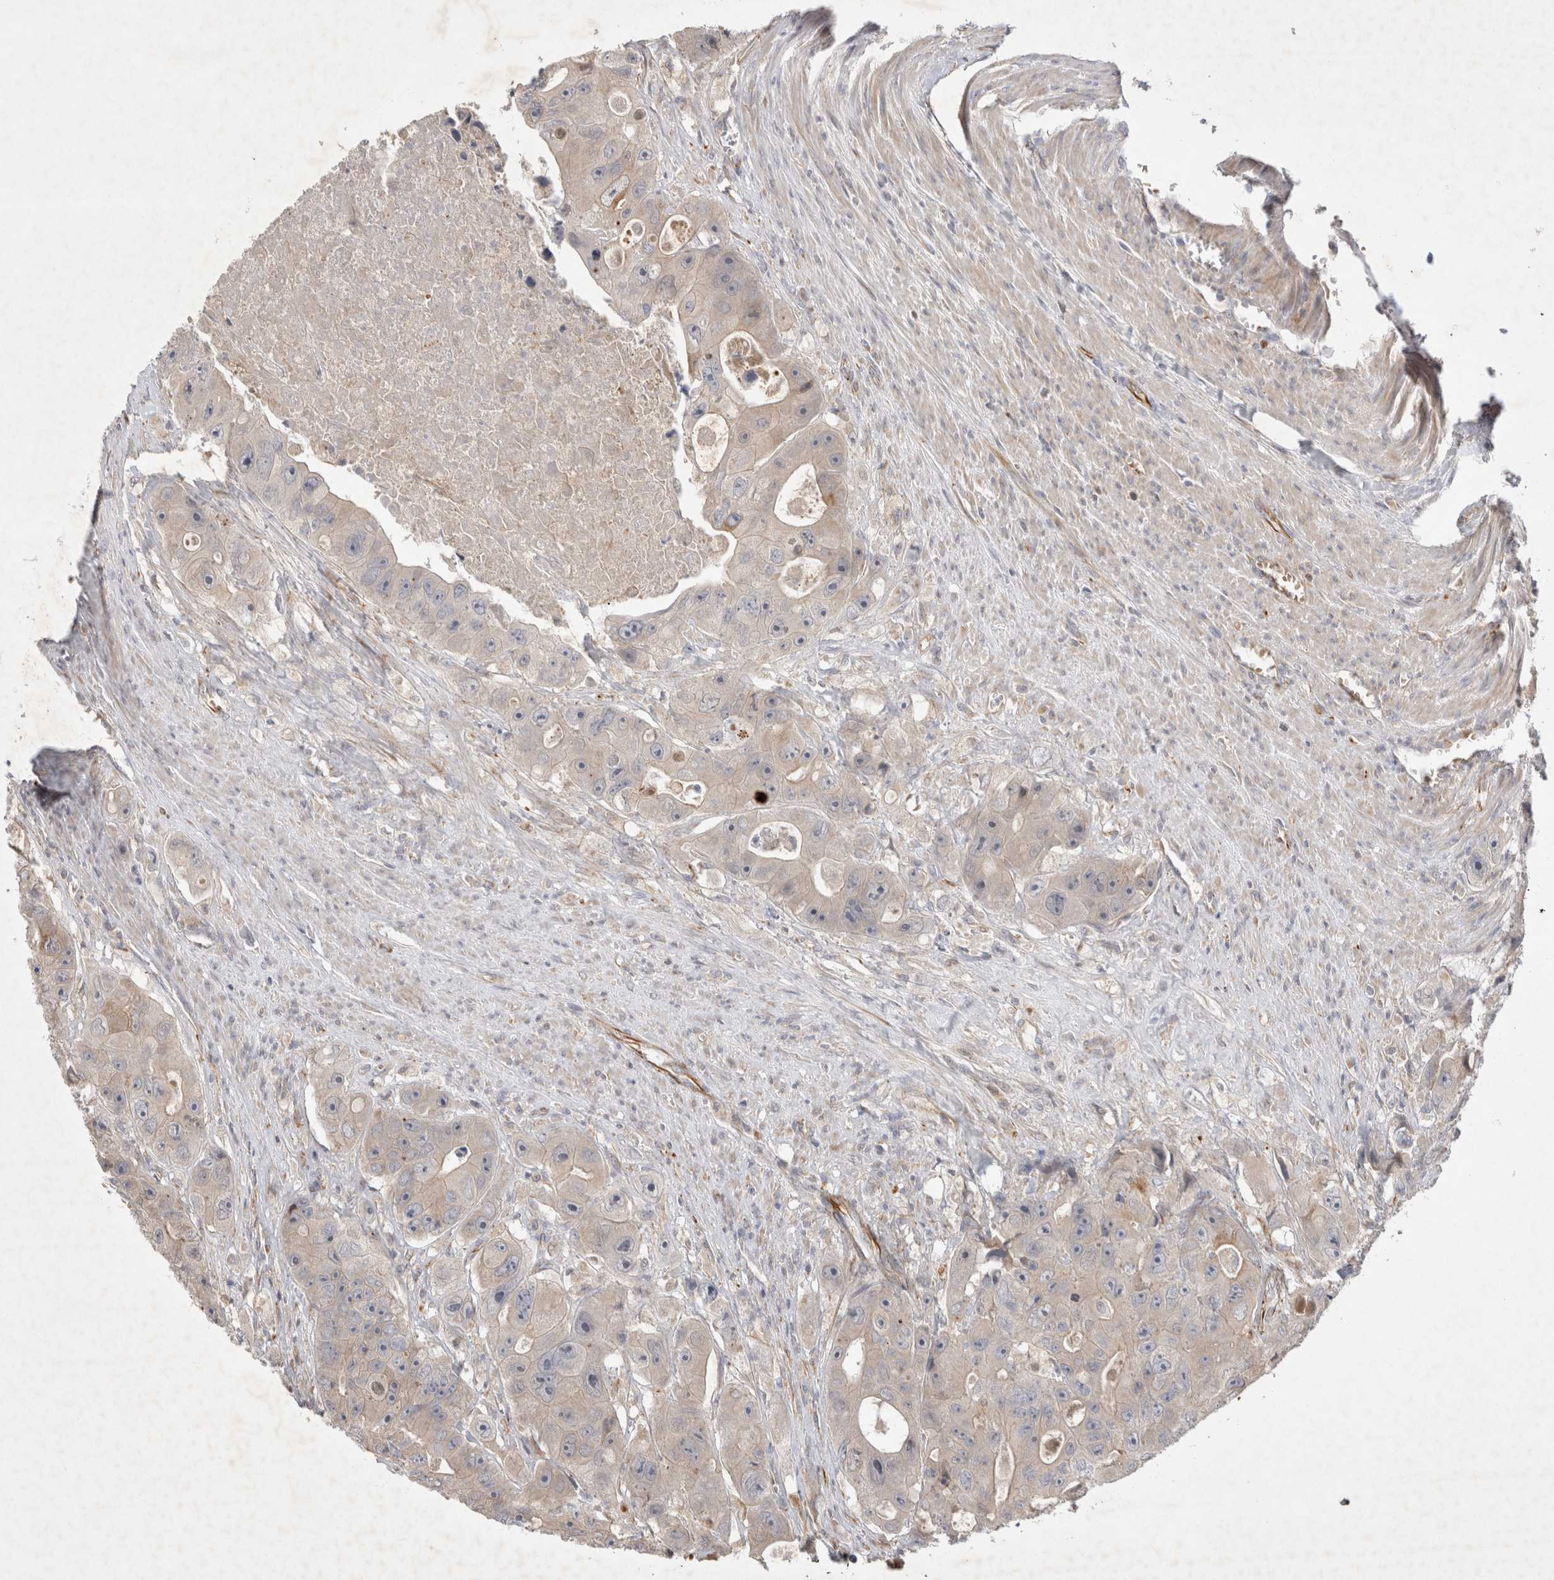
{"staining": {"intensity": "weak", "quantity": "<25%", "location": "cytoplasmic/membranous"}, "tissue": "colorectal cancer", "cell_type": "Tumor cells", "image_type": "cancer", "snomed": [{"axis": "morphology", "description": "Adenocarcinoma, NOS"}, {"axis": "topography", "description": "Colon"}], "caption": "This photomicrograph is of colorectal cancer stained with IHC to label a protein in brown with the nuclei are counter-stained blue. There is no staining in tumor cells.", "gene": "NMU", "patient": {"sex": "female", "age": 46}}